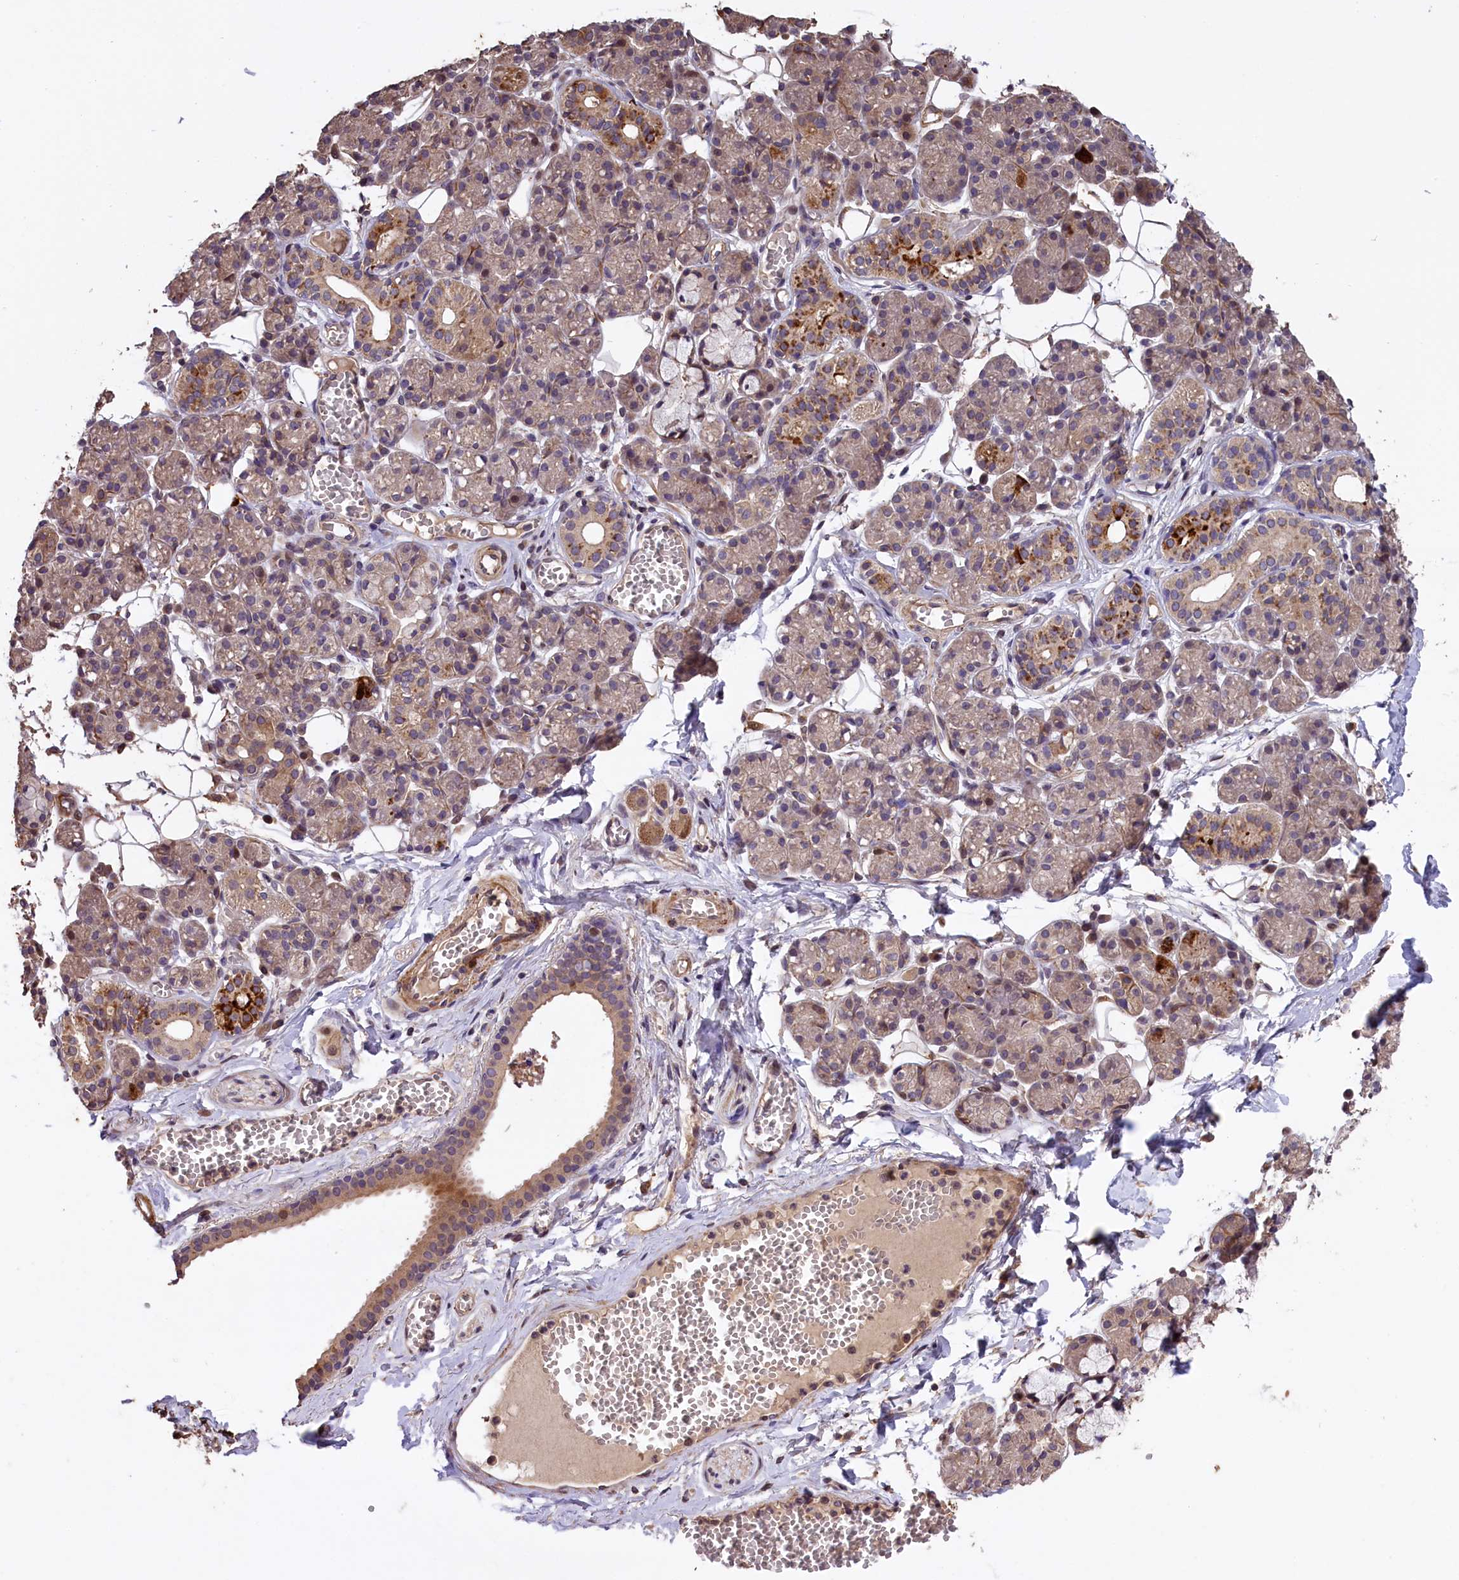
{"staining": {"intensity": "strong", "quantity": ">75%", "location": "cytoplasmic/membranous"}, "tissue": "salivary gland", "cell_type": "Glandular cells", "image_type": "normal", "snomed": [{"axis": "morphology", "description": "Normal tissue, NOS"}, {"axis": "topography", "description": "Salivary gland"}], "caption": "A high-resolution micrograph shows IHC staining of unremarkable salivary gland, which reveals strong cytoplasmic/membranous staining in about >75% of glandular cells. The staining is performed using DAB brown chromogen to label protein expression. The nuclei are counter-stained blue using hematoxylin.", "gene": "DNAJB9", "patient": {"sex": "male", "age": 63}}